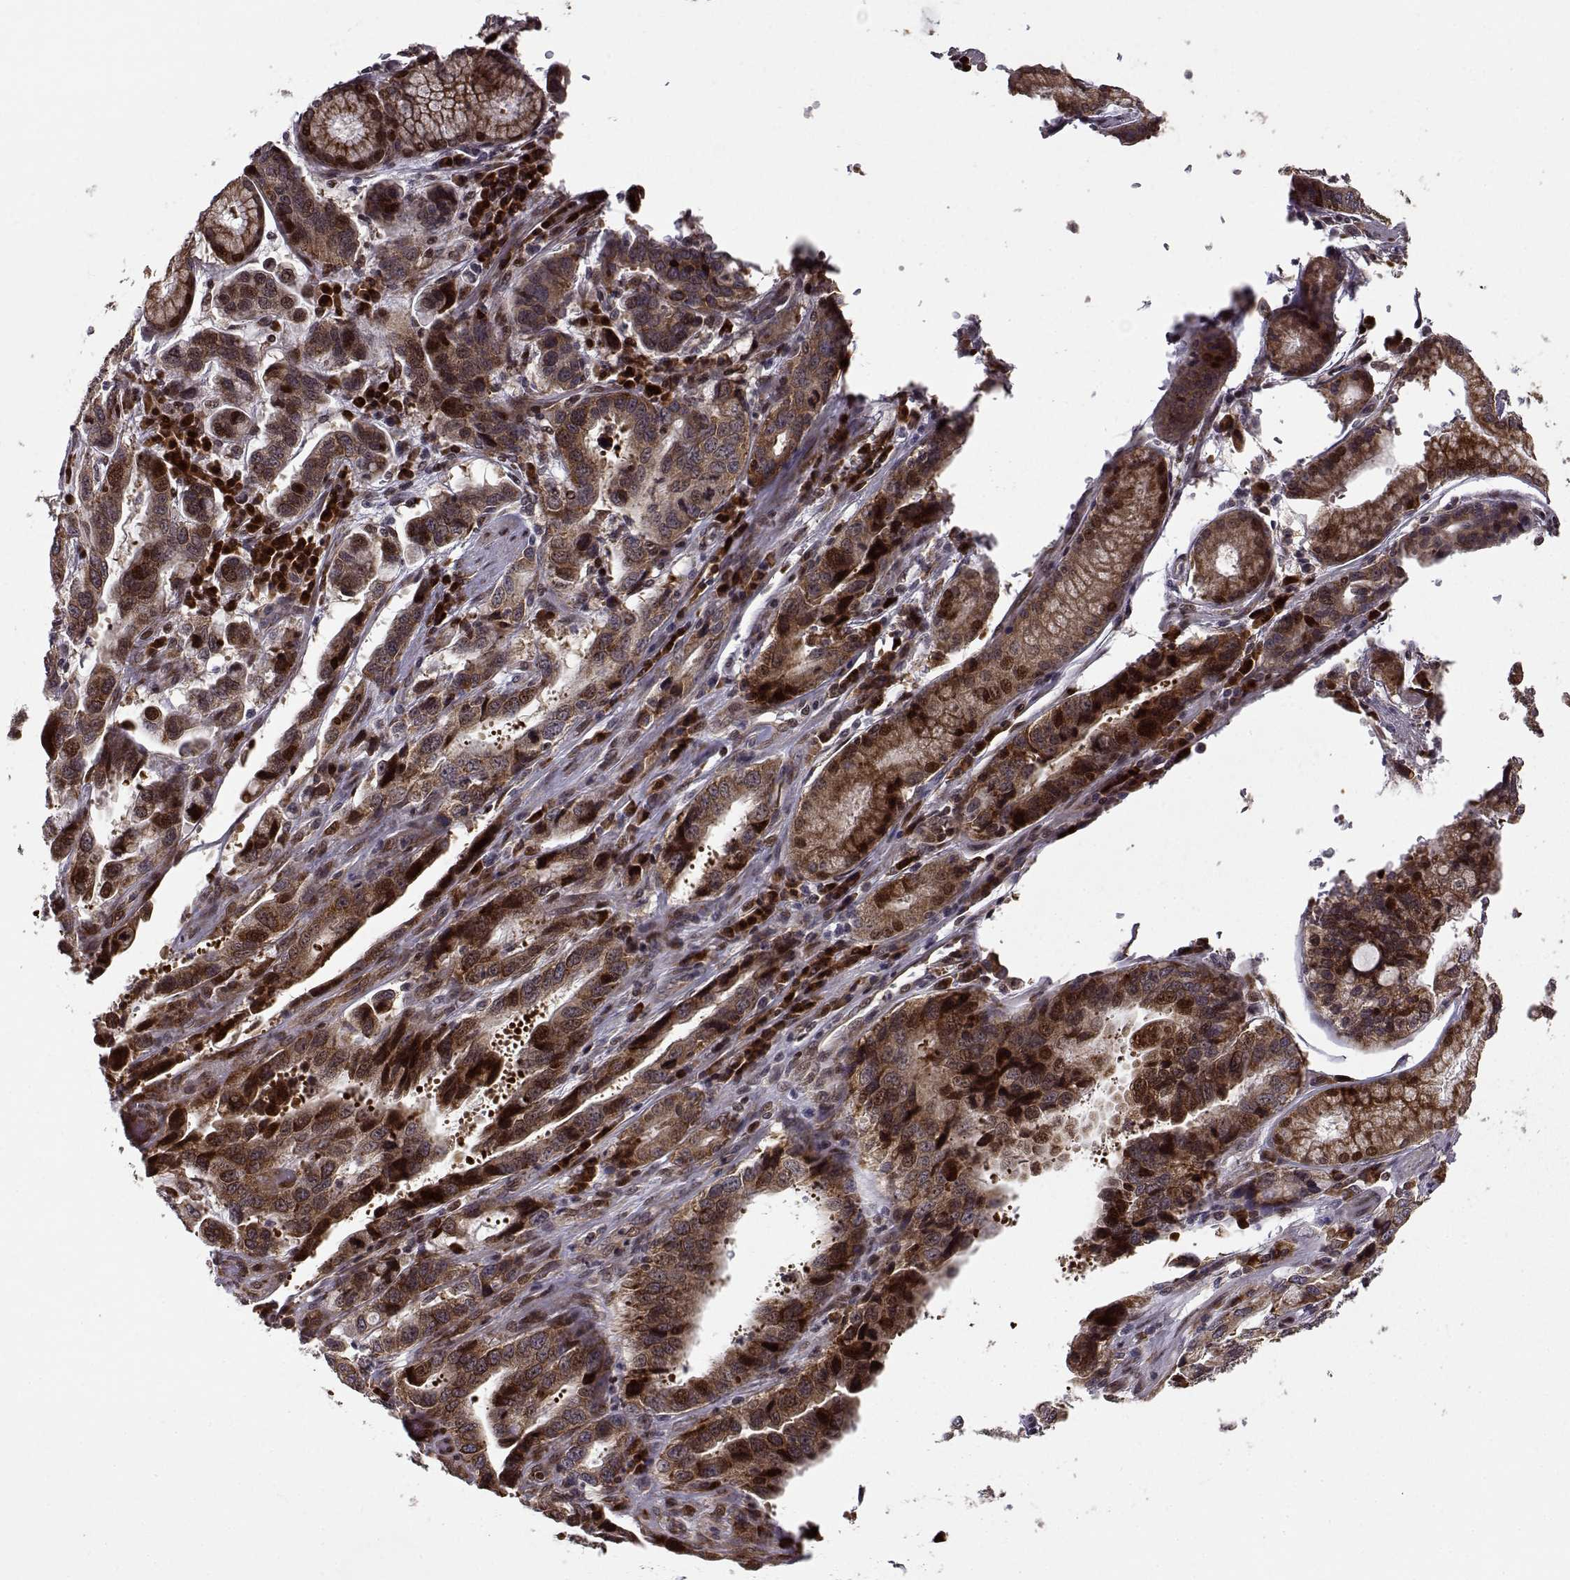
{"staining": {"intensity": "strong", "quantity": ">75%", "location": "cytoplasmic/membranous"}, "tissue": "stomach cancer", "cell_type": "Tumor cells", "image_type": "cancer", "snomed": [{"axis": "morphology", "description": "Adenocarcinoma, NOS"}, {"axis": "topography", "description": "Stomach, lower"}], "caption": "Brown immunohistochemical staining in human stomach cancer (adenocarcinoma) displays strong cytoplasmic/membranous expression in approximately >75% of tumor cells. (DAB = brown stain, brightfield microscopy at high magnification).", "gene": "RPL31", "patient": {"sex": "female", "age": 76}}